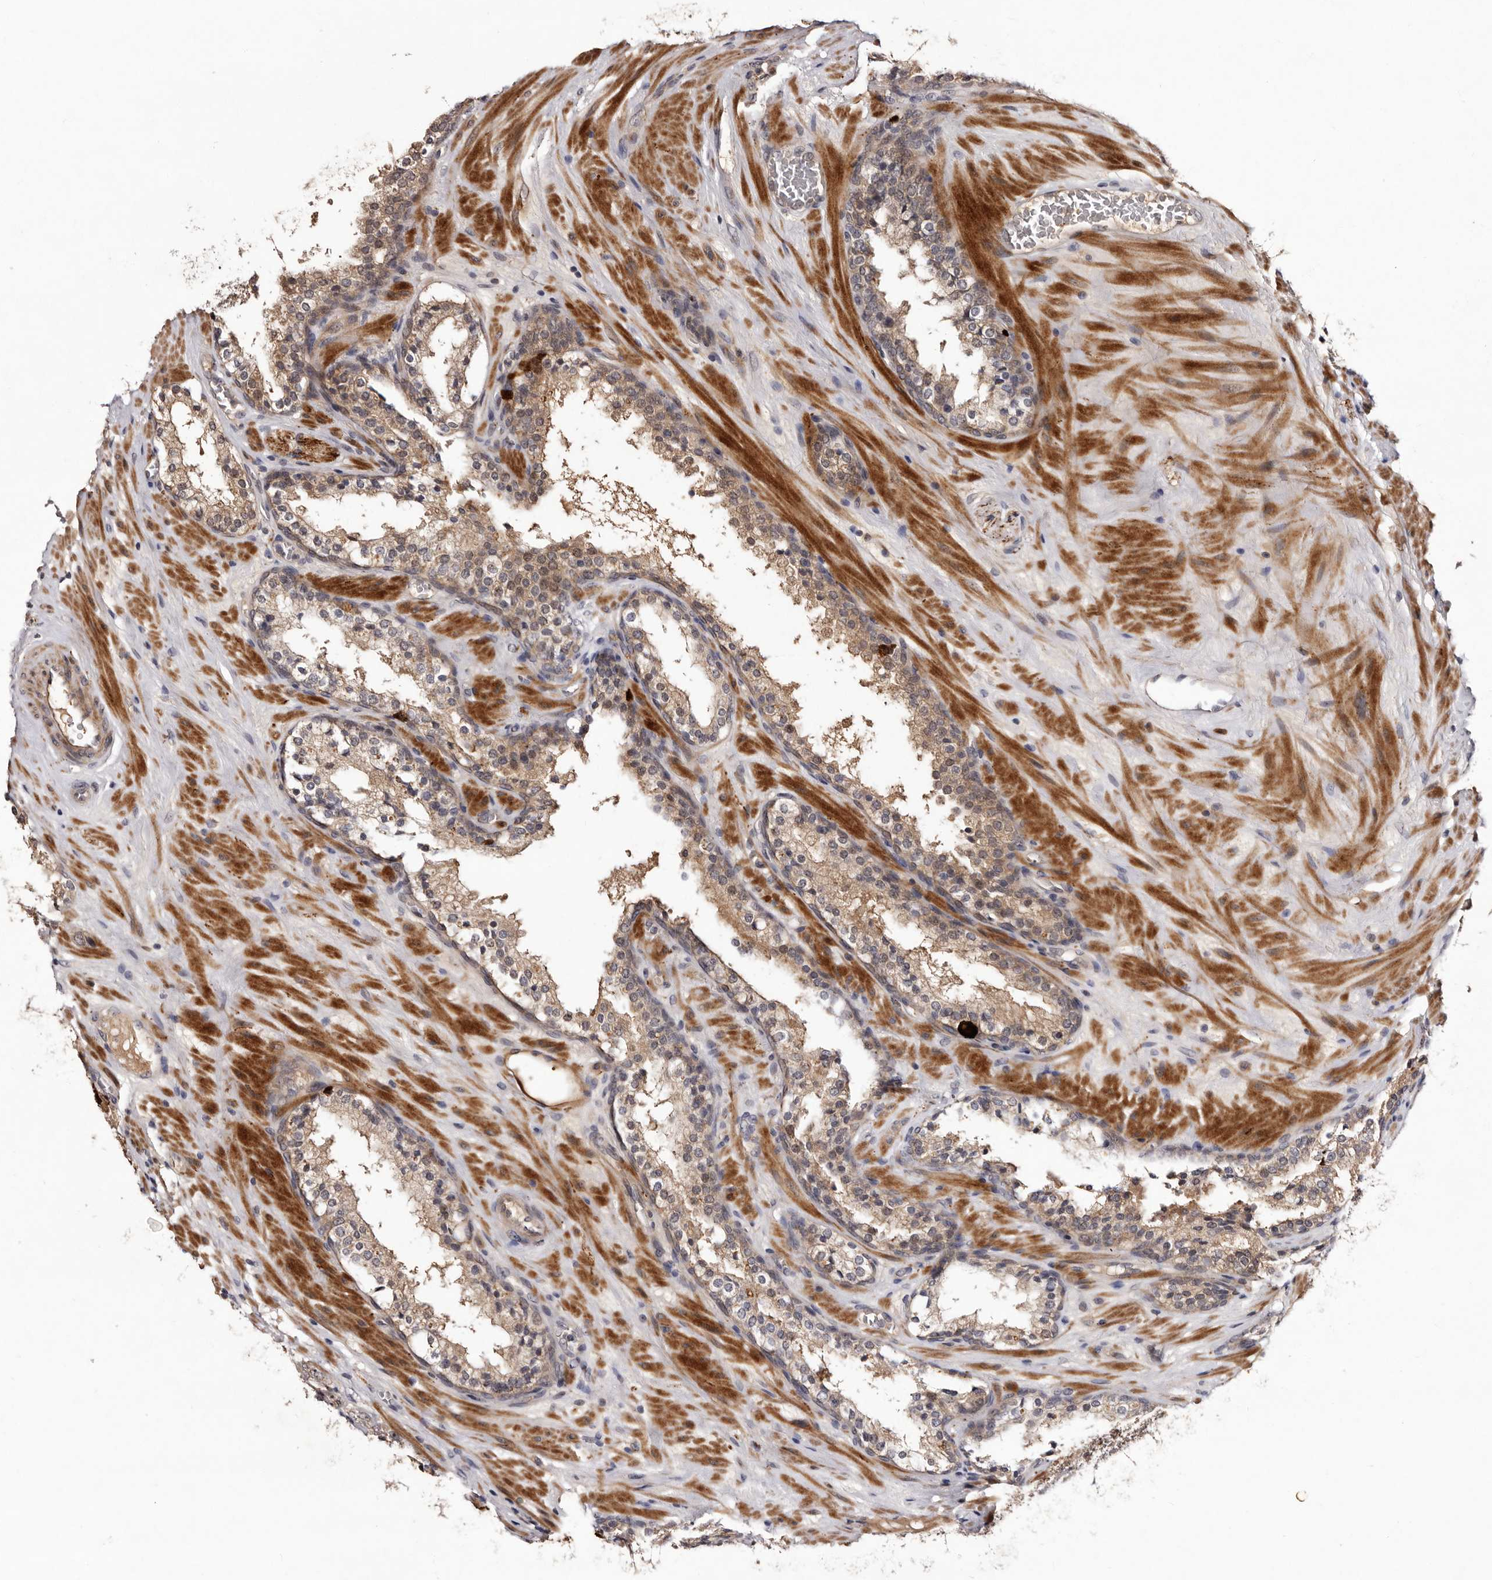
{"staining": {"intensity": "weak", "quantity": ">75%", "location": "cytoplasmic/membranous"}, "tissue": "prostate cancer", "cell_type": "Tumor cells", "image_type": "cancer", "snomed": [{"axis": "morphology", "description": "Adenocarcinoma, High grade"}, {"axis": "topography", "description": "Prostate"}], "caption": "IHC staining of prostate cancer (adenocarcinoma (high-grade)), which exhibits low levels of weak cytoplasmic/membranous staining in about >75% of tumor cells indicating weak cytoplasmic/membranous protein staining. The staining was performed using DAB (3,3'-diaminobenzidine) (brown) for protein detection and nuclei were counterstained in hematoxylin (blue).", "gene": "LANCL2", "patient": {"sex": "male", "age": 56}}